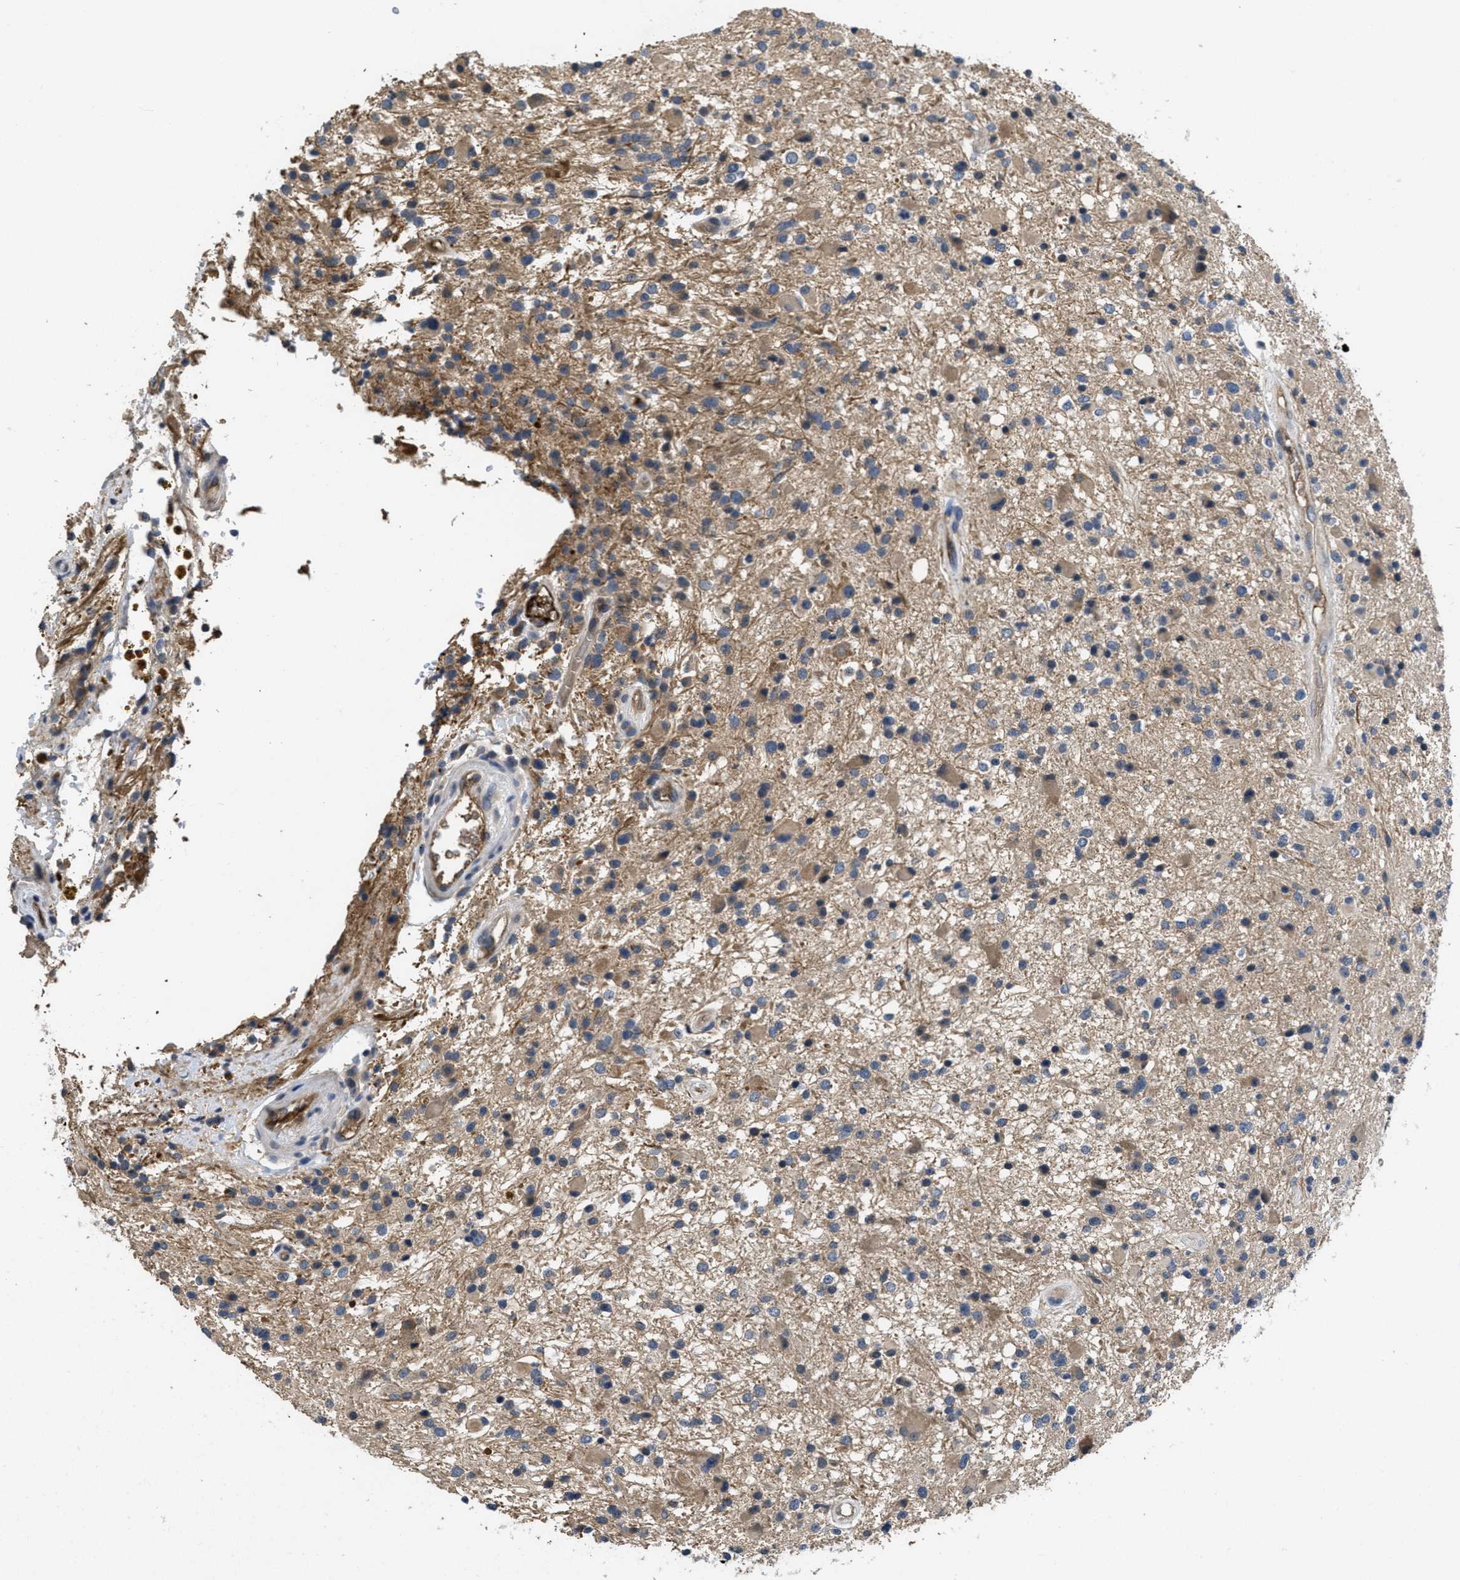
{"staining": {"intensity": "weak", "quantity": ">75%", "location": "cytoplasmic/membranous"}, "tissue": "glioma", "cell_type": "Tumor cells", "image_type": "cancer", "snomed": [{"axis": "morphology", "description": "Glioma, malignant, High grade"}, {"axis": "topography", "description": "Brain"}], "caption": "Immunohistochemical staining of human glioma reveals weak cytoplasmic/membranous protein staining in about >75% of tumor cells. (brown staining indicates protein expression, while blue staining denotes nuclei).", "gene": "ANGPT1", "patient": {"sex": "male", "age": 33}}